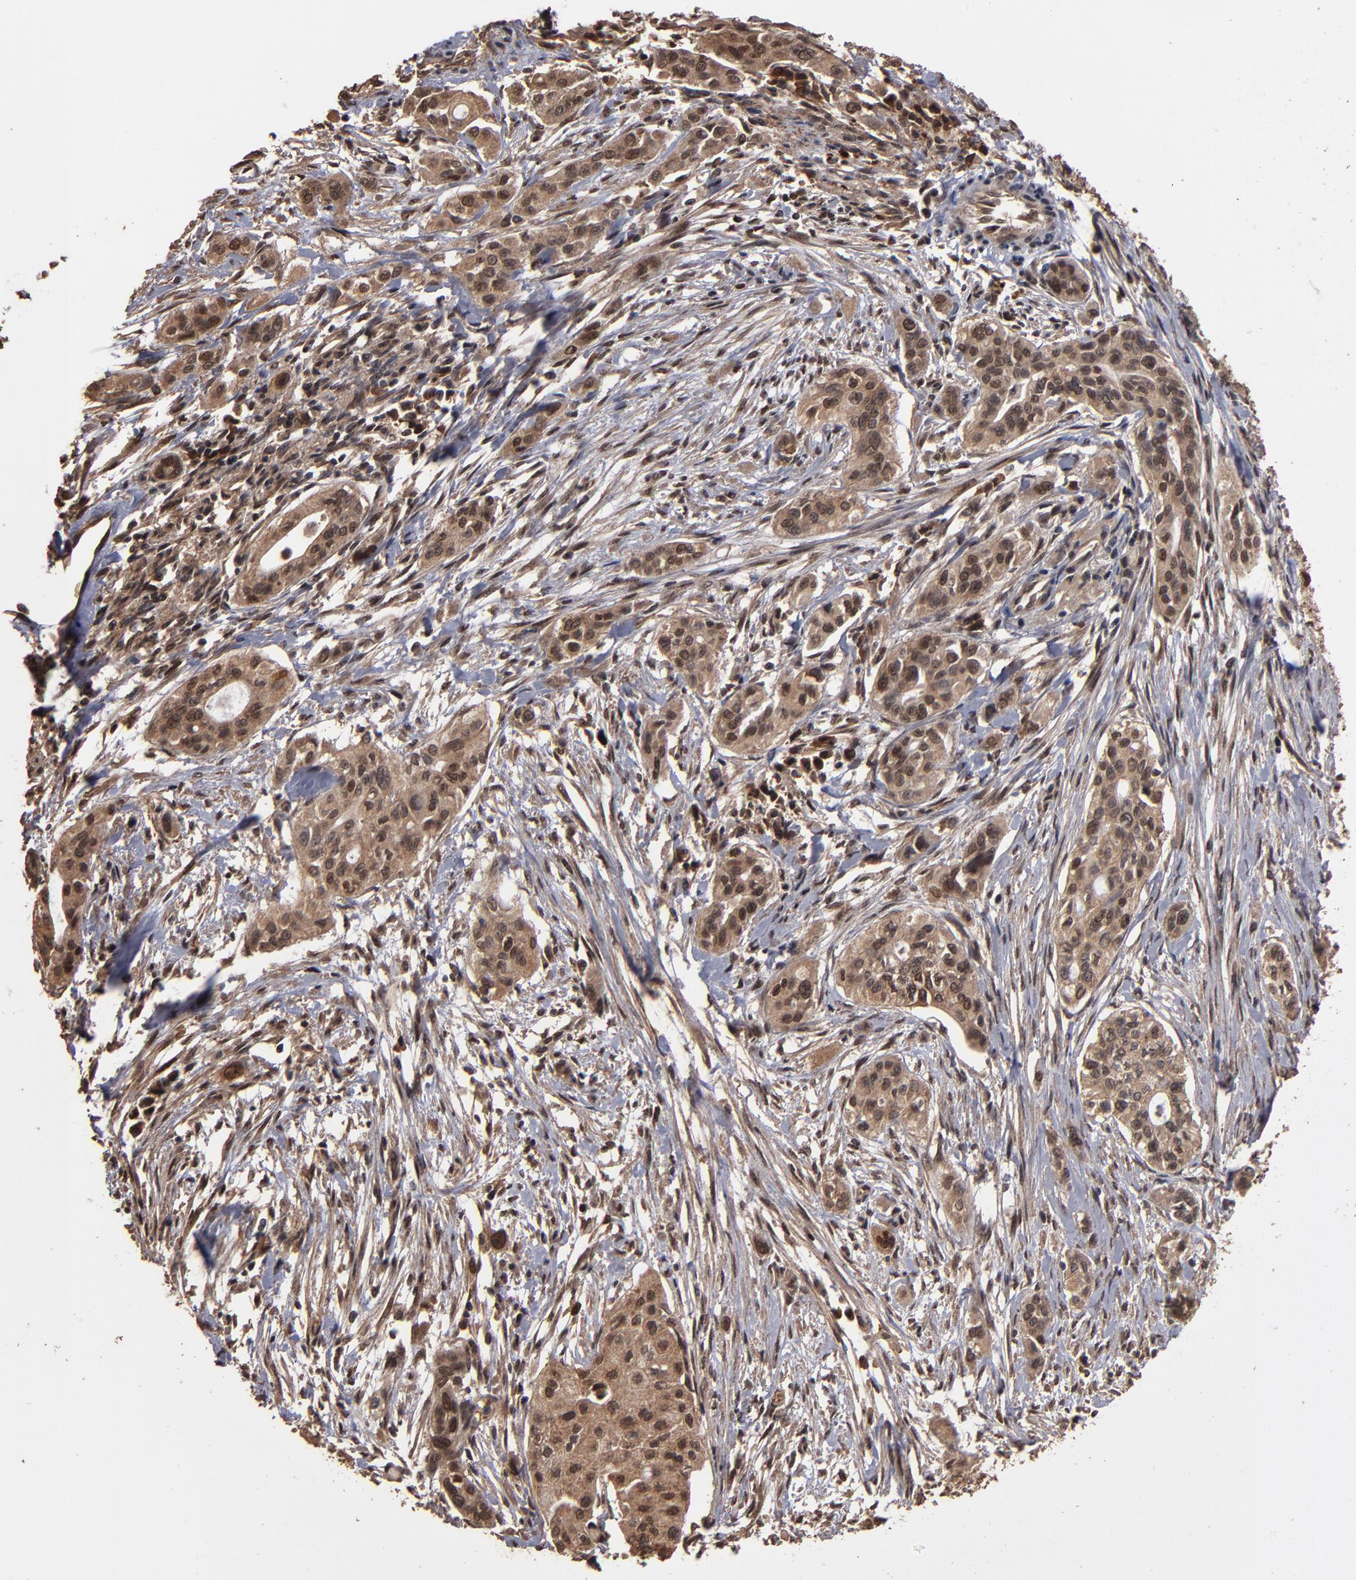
{"staining": {"intensity": "moderate", "quantity": ">75%", "location": "cytoplasmic/membranous,nuclear"}, "tissue": "pancreatic cancer", "cell_type": "Tumor cells", "image_type": "cancer", "snomed": [{"axis": "morphology", "description": "Adenocarcinoma, NOS"}, {"axis": "topography", "description": "Pancreas"}], "caption": "DAB immunohistochemical staining of human pancreatic adenocarcinoma reveals moderate cytoplasmic/membranous and nuclear protein expression in about >75% of tumor cells. (IHC, brightfield microscopy, high magnification).", "gene": "NXF2B", "patient": {"sex": "female", "age": 60}}